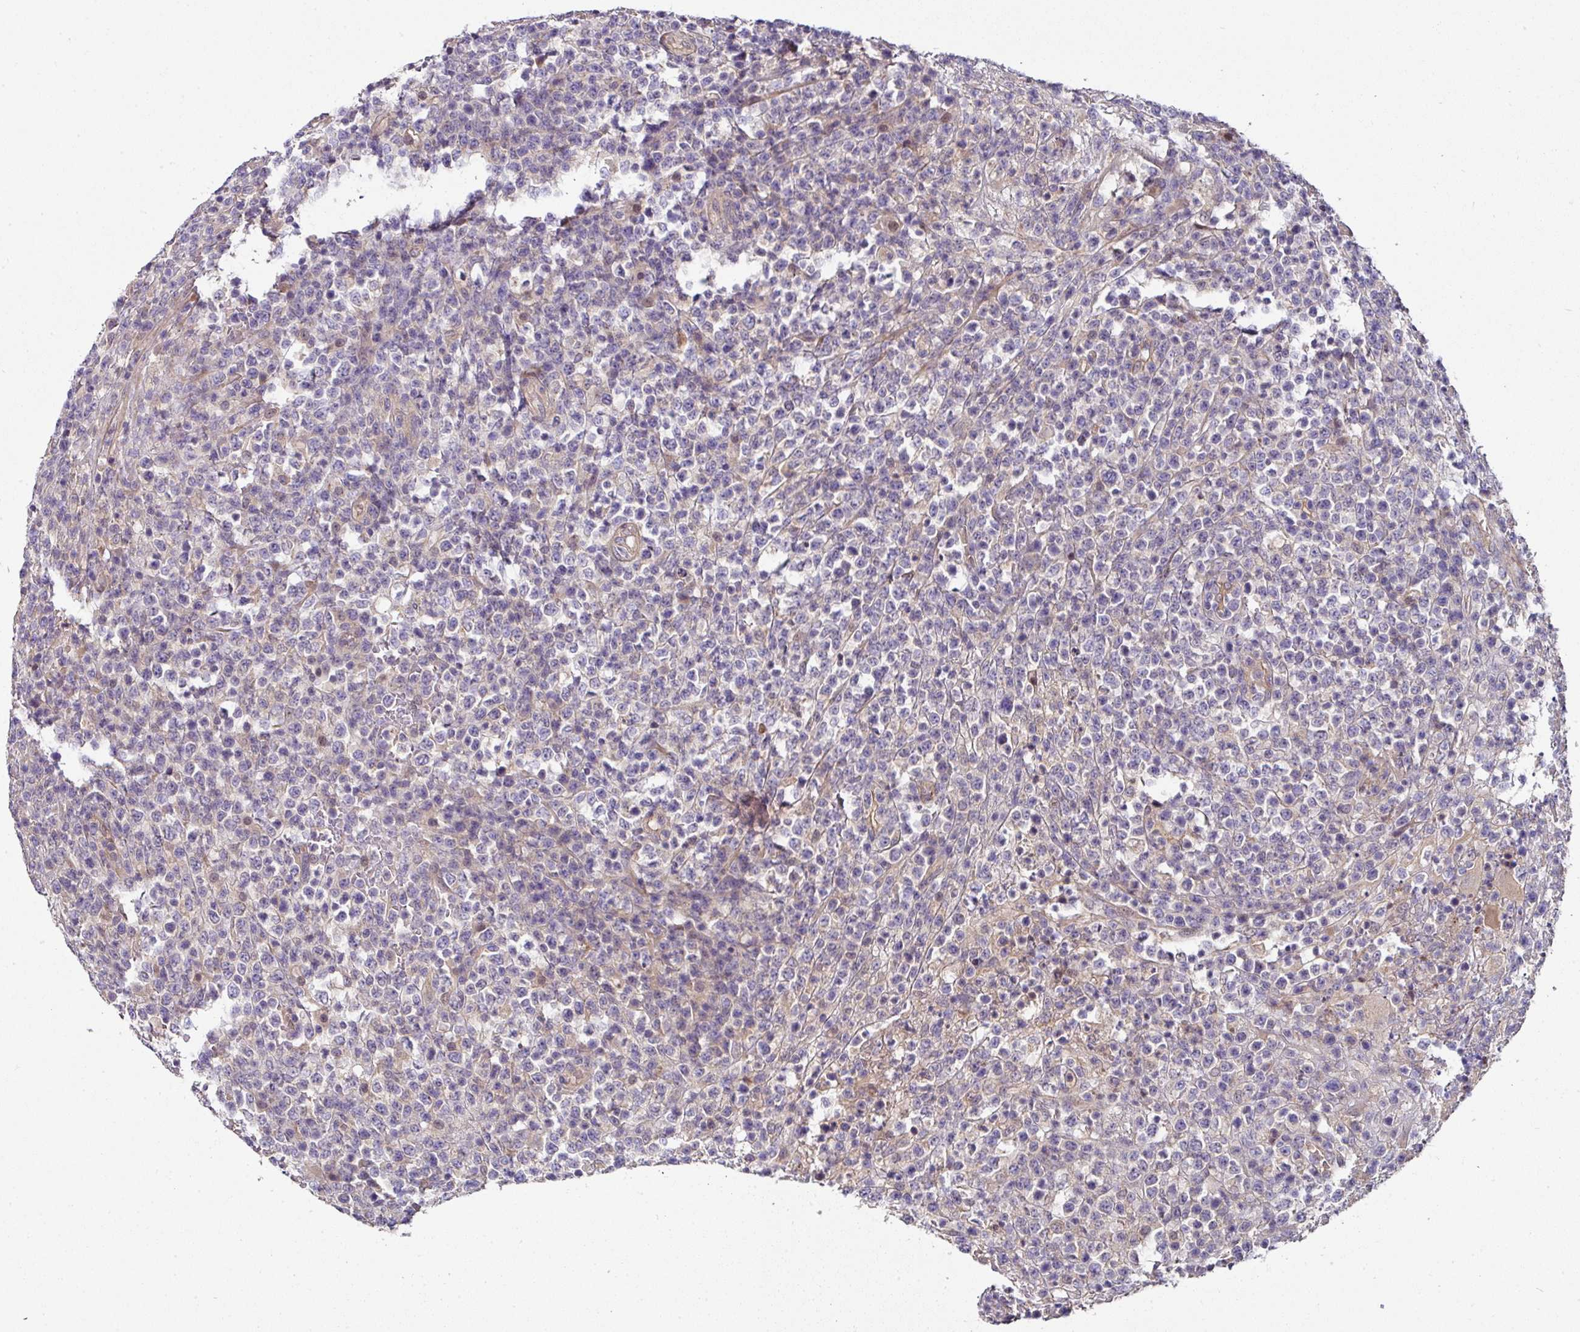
{"staining": {"intensity": "negative", "quantity": "none", "location": "none"}, "tissue": "lymphoma", "cell_type": "Tumor cells", "image_type": "cancer", "snomed": [{"axis": "morphology", "description": "Malignant lymphoma, non-Hodgkin's type, High grade"}, {"axis": "topography", "description": "Colon"}], "caption": "The micrograph shows no staining of tumor cells in lymphoma.", "gene": "C4orf48", "patient": {"sex": "female", "age": 53}}